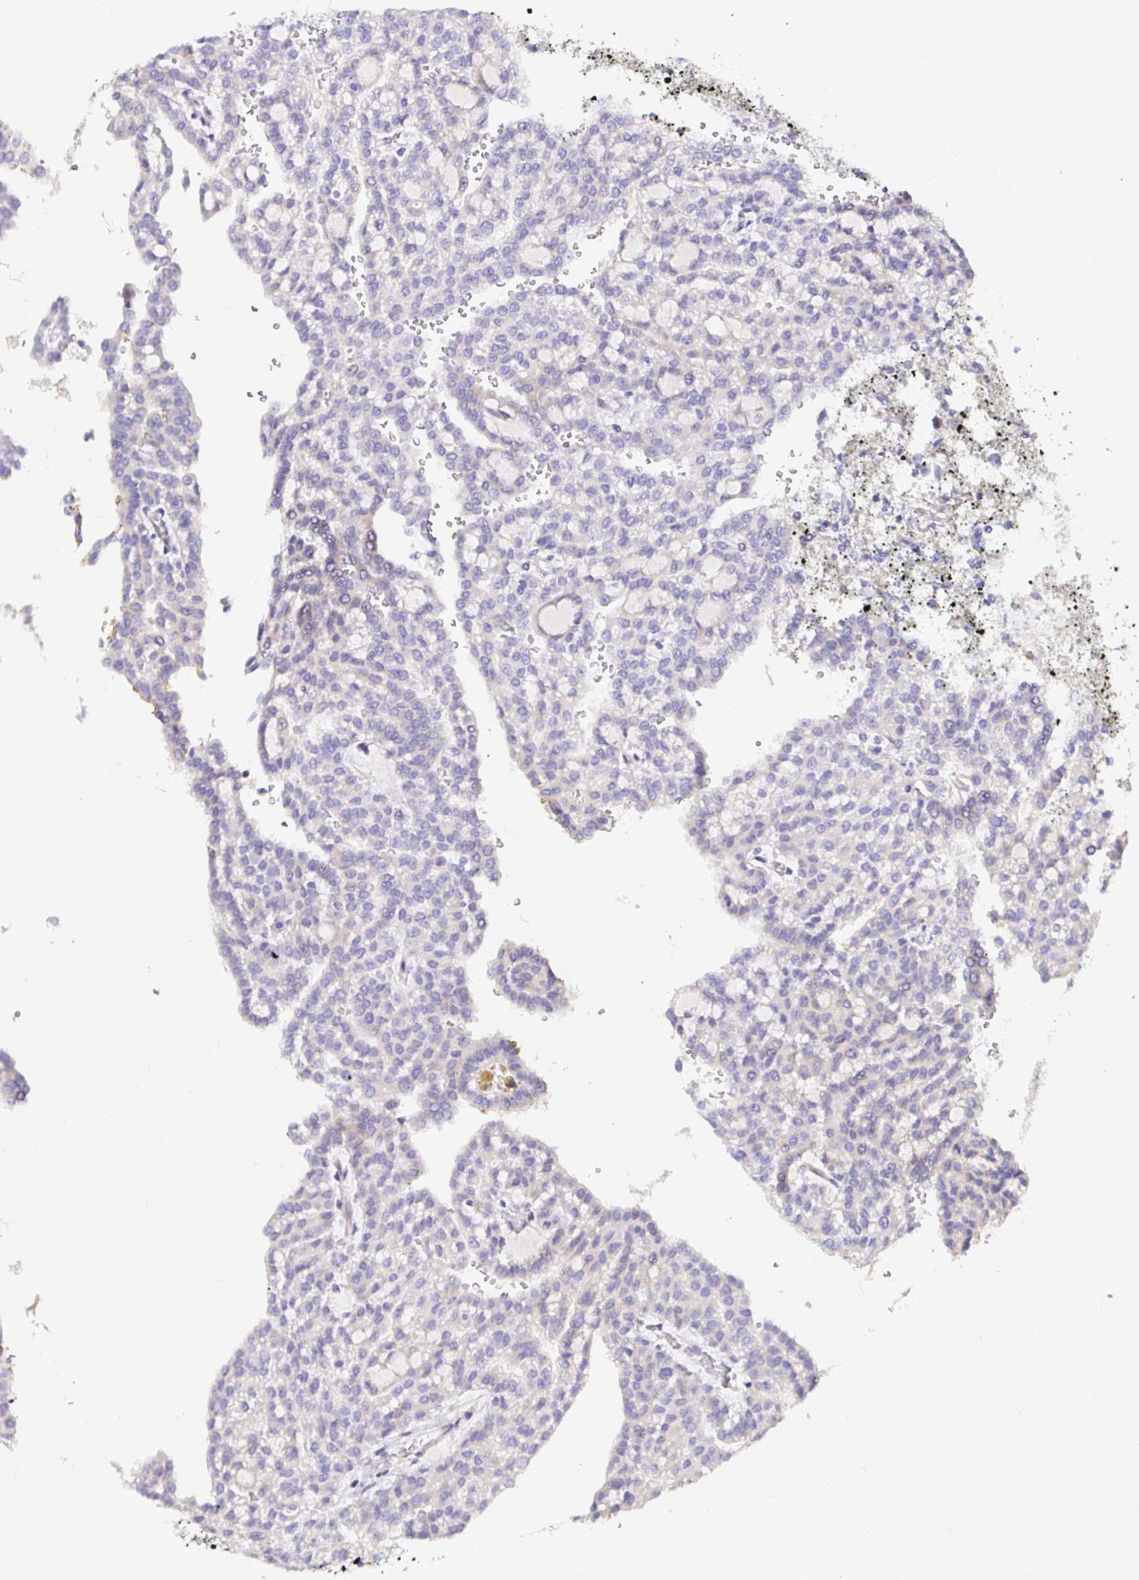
{"staining": {"intensity": "negative", "quantity": "none", "location": "none"}, "tissue": "renal cancer", "cell_type": "Tumor cells", "image_type": "cancer", "snomed": [{"axis": "morphology", "description": "Adenocarcinoma, NOS"}, {"axis": "topography", "description": "Kidney"}], "caption": "IHC micrograph of adenocarcinoma (renal) stained for a protein (brown), which demonstrates no staining in tumor cells. Nuclei are stained in blue.", "gene": "GABBR2", "patient": {"sex": "male", "age": 63}}